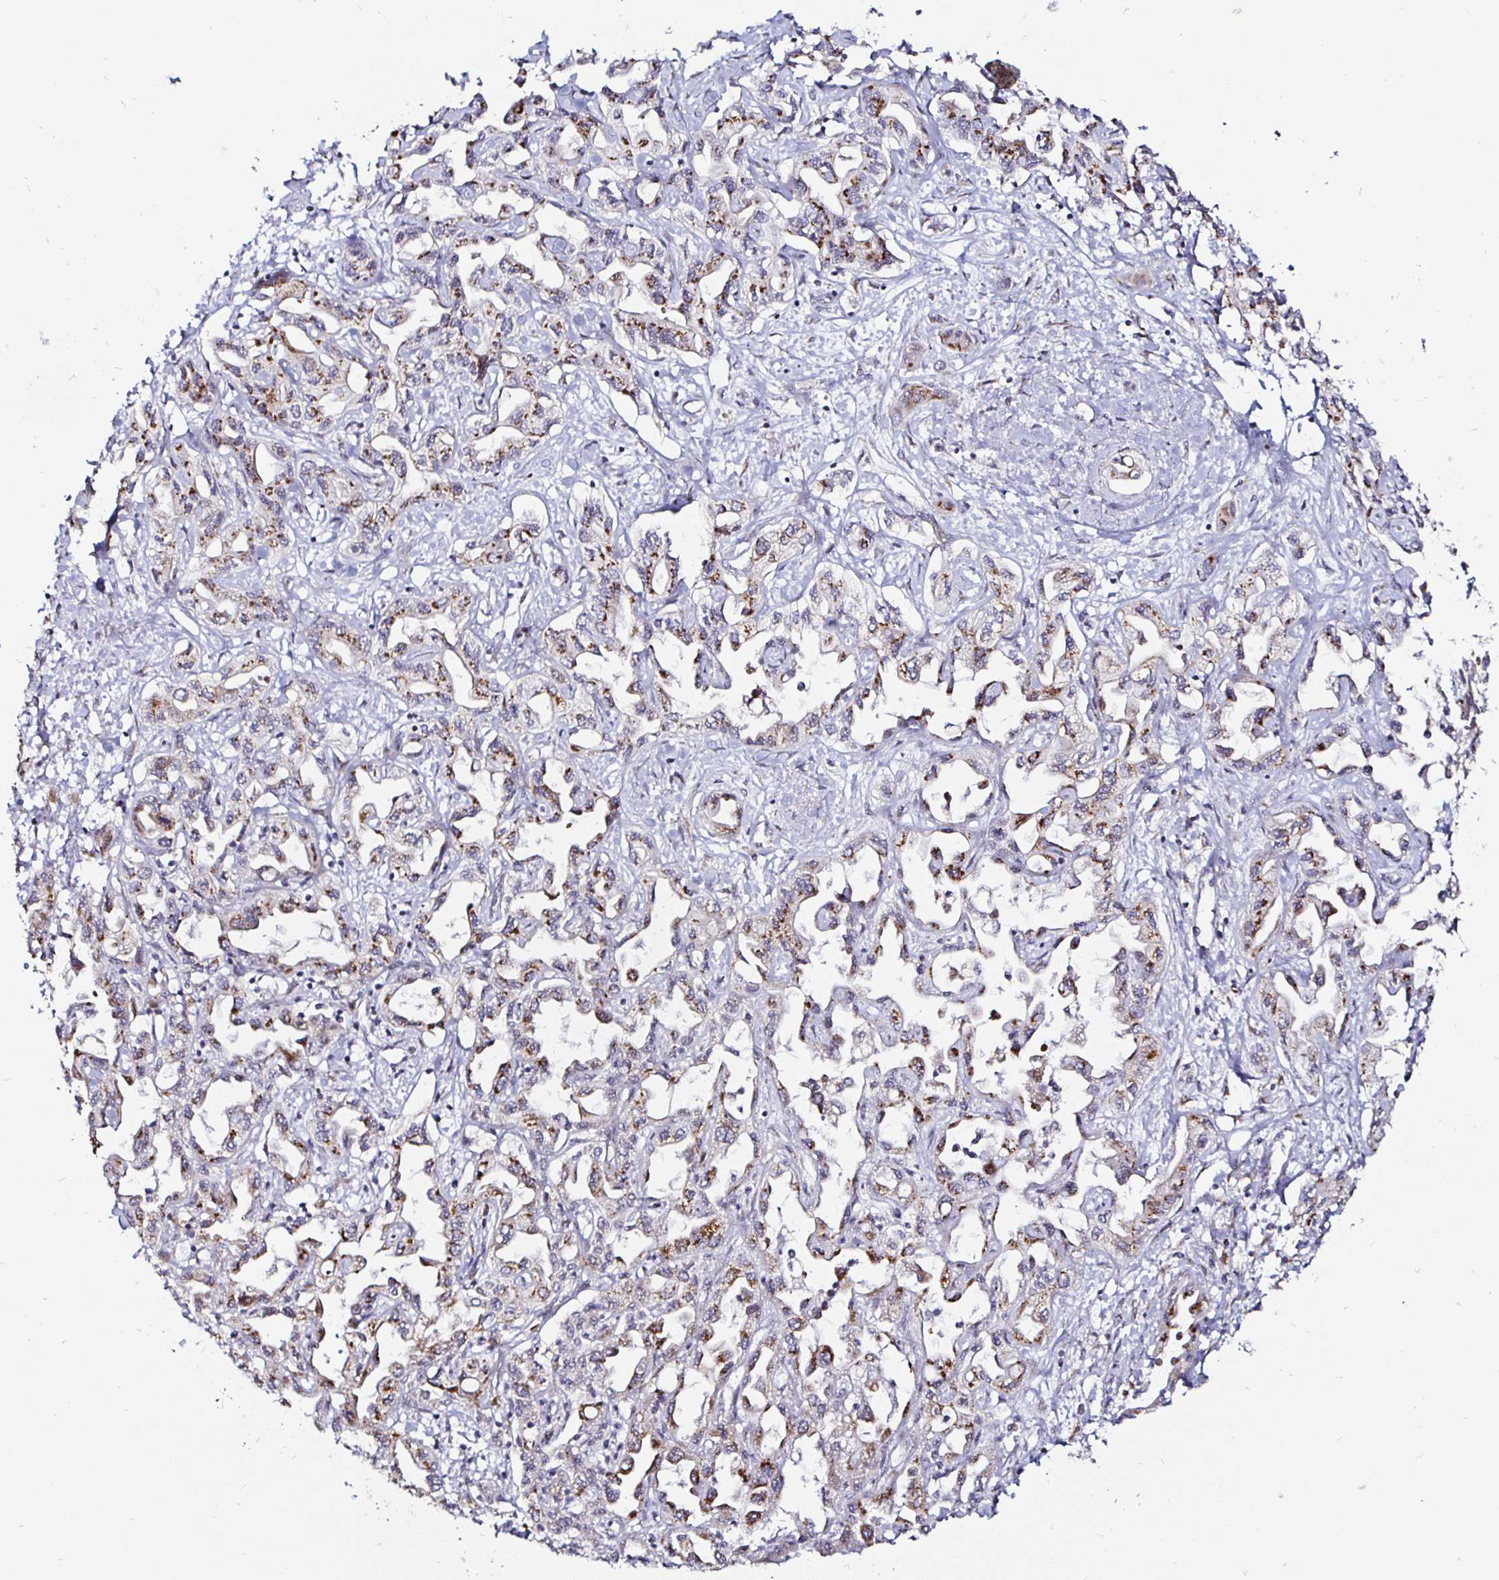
{"staining": {"intensity": "moderate", "quantity": "25%-75%", "location": "cytoplasmic/membranous"}, "tissue": "liver cancer", "cell_type": "Tumor cells", "image_type": "cancer", "snomed": [{"axis": "morphology", "description": "Cholangiocarcinoma"}, {"axis": "topography", "description": "Liver"}], "caption": "A brown stain shows moderate cytoplasmic/membranous staining of a protein in human liver cancer (cholangiocarcinoma) tumor cells.", "gene": "ATG3", "patient": {"sex": "female", "age": 64}}